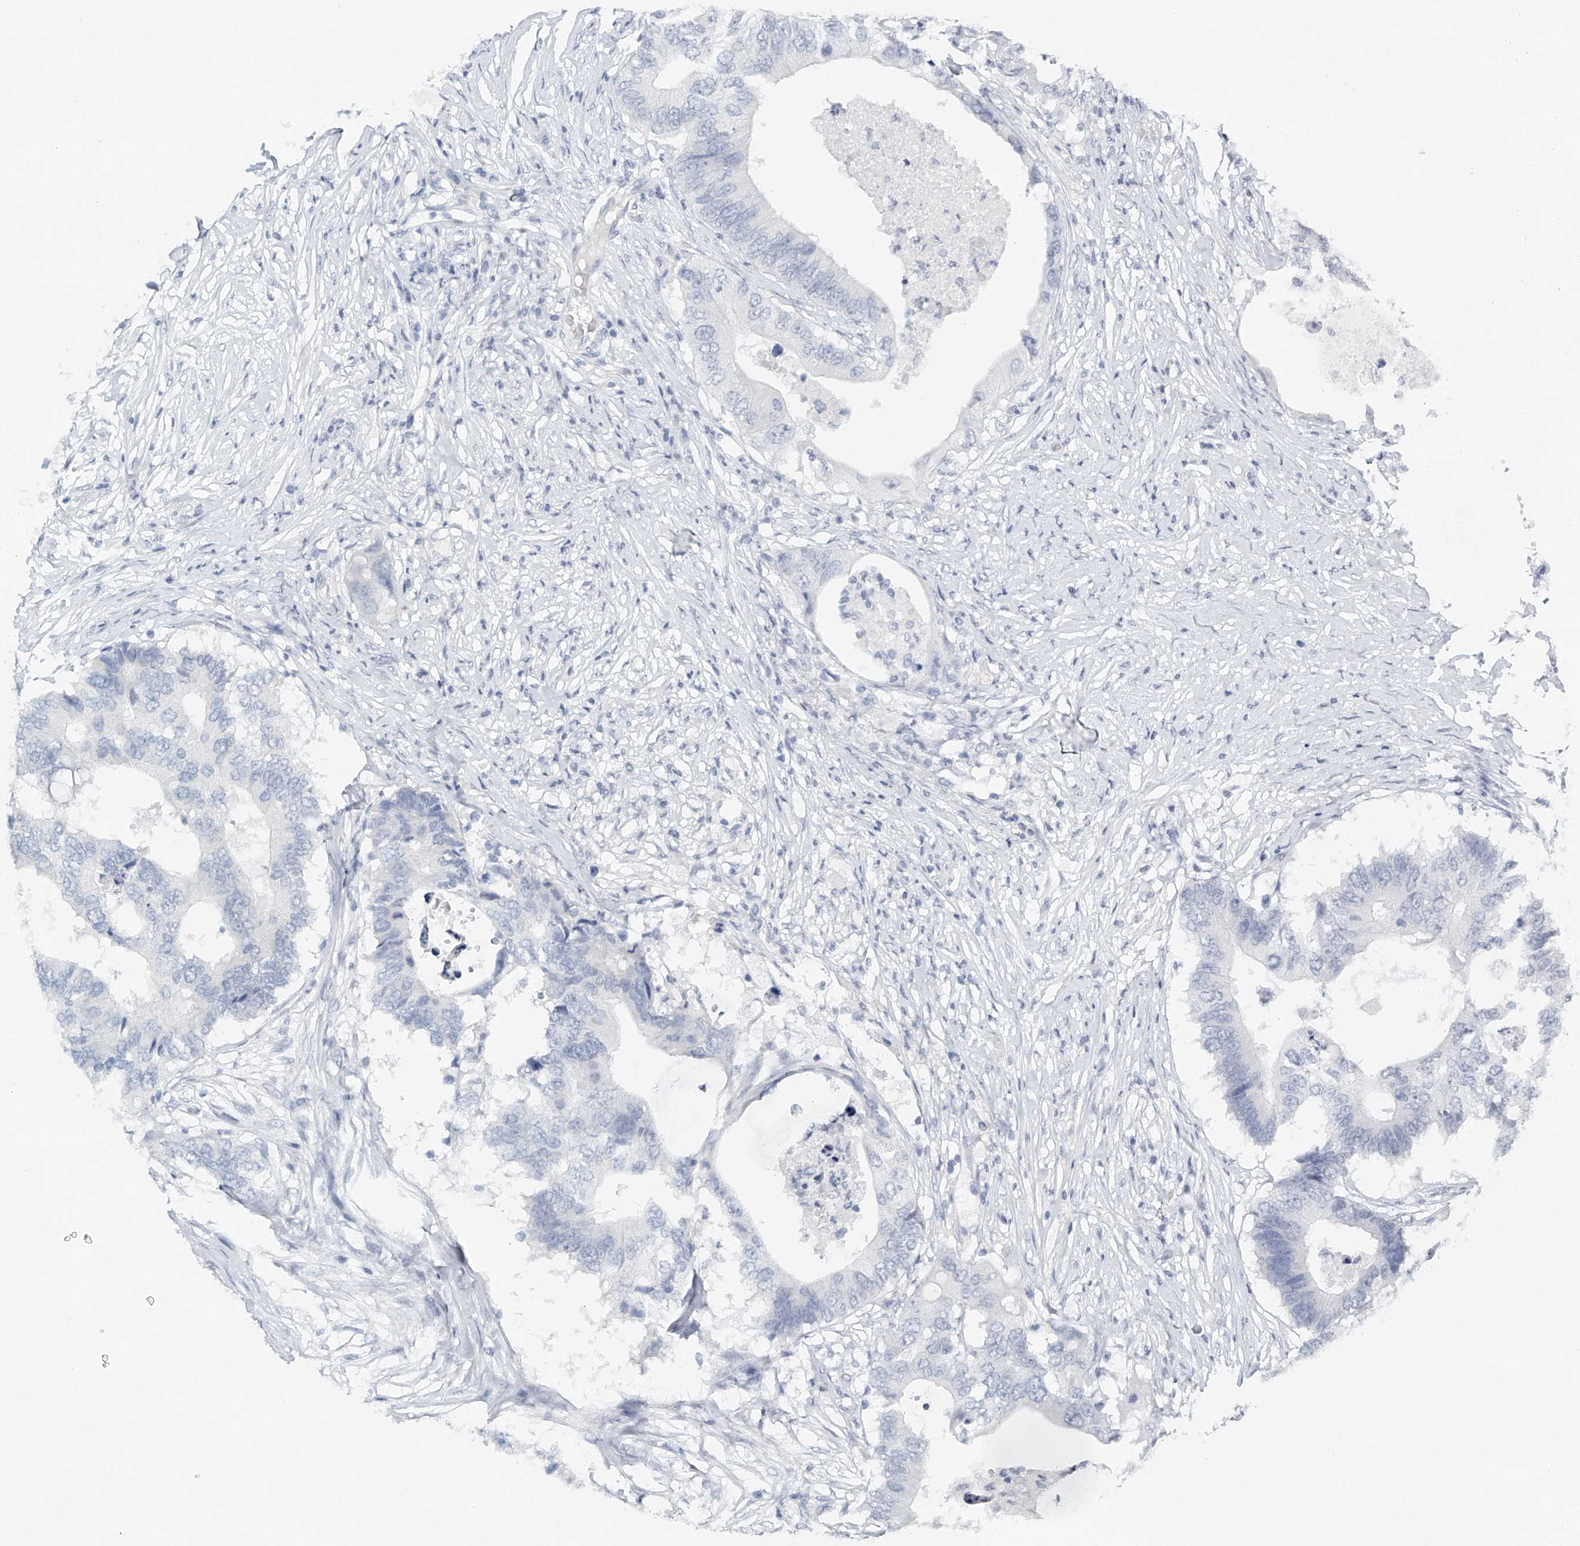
{"staining": {"intensity": "negative", "quantity": "none", "location": "none"}, "tissue": "colorectal cancer", "cell_type": "Tumor cells", "image_type": "cancer", "snomed": [{"axis": "morphology", "description": "Adenocarcinoma, NOS"}, {"axis": "topography", "description": "Colon"}], "caption": "Colorectal cancer (adenocarcinoma) was stained to show a protein in brown. There is no significant positivity in tumor cells. (Immunohistochemistry (ihc), brightfield microscopy, high magnification).", "gene": "FAT2", "patient": {"sex": "male", "age": 71}}